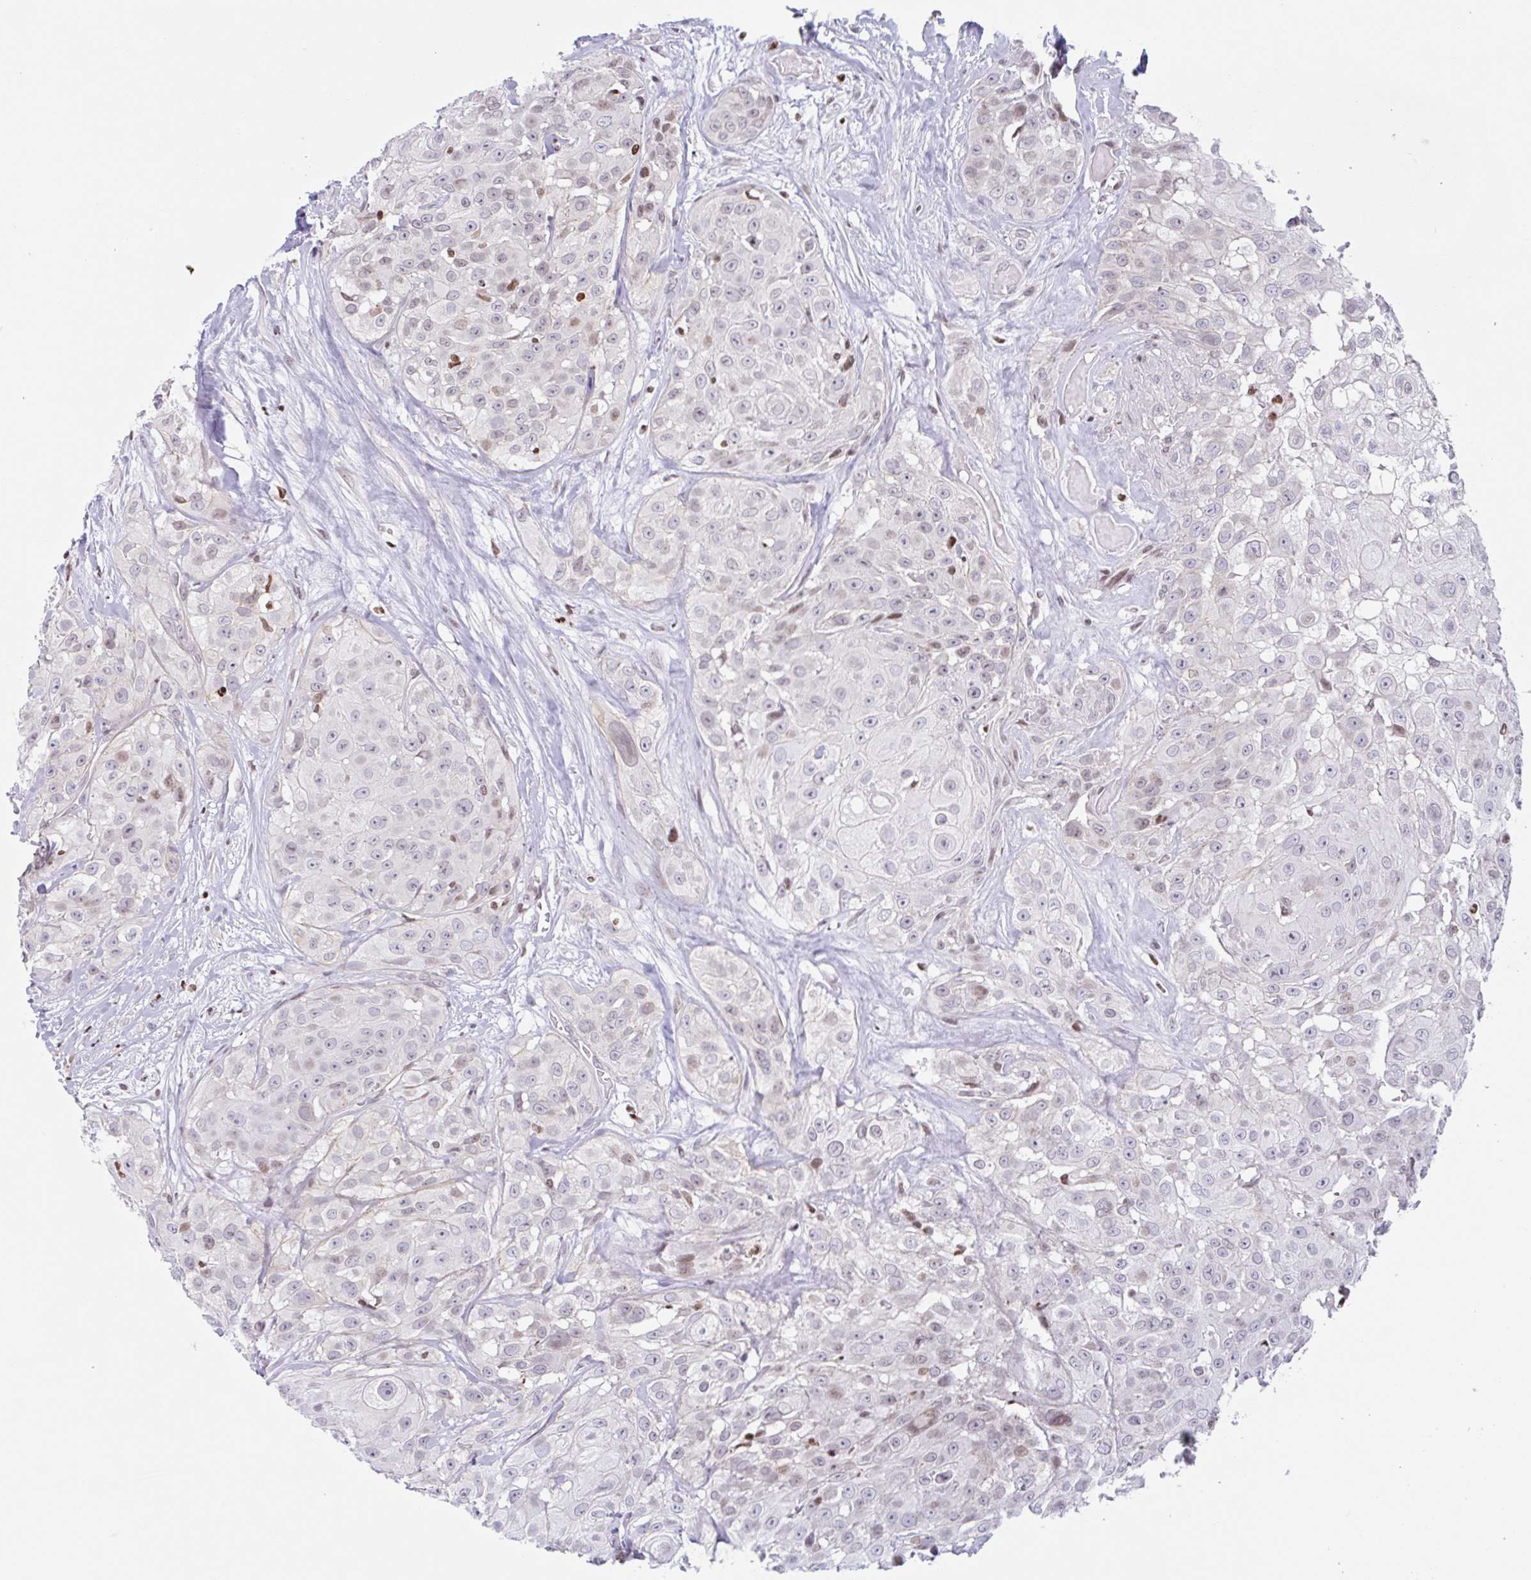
{"staining": {"intensity": "weak", "quantity": "25%-75%", "location": "nuclear"}, "tissue": "head and neck cancer", "cell_type": "Tumor cells", "image_type": "cancer", "snomed": [{"axis": "morphology", "description": "Squamous cell carcinoma, NOS"}, {"axis": "topography", "description": "Head-Neck"}], "caption": "This micrograph shows head and neck squamous cell carcinoma stained with IHC to label a protein in brown. The nuclear of tumor cells show weak positivity for the protein. Nuclei are counter-stained blue.", "gene": "NOL6", "patient": {"sex": "male", "age": 83}}